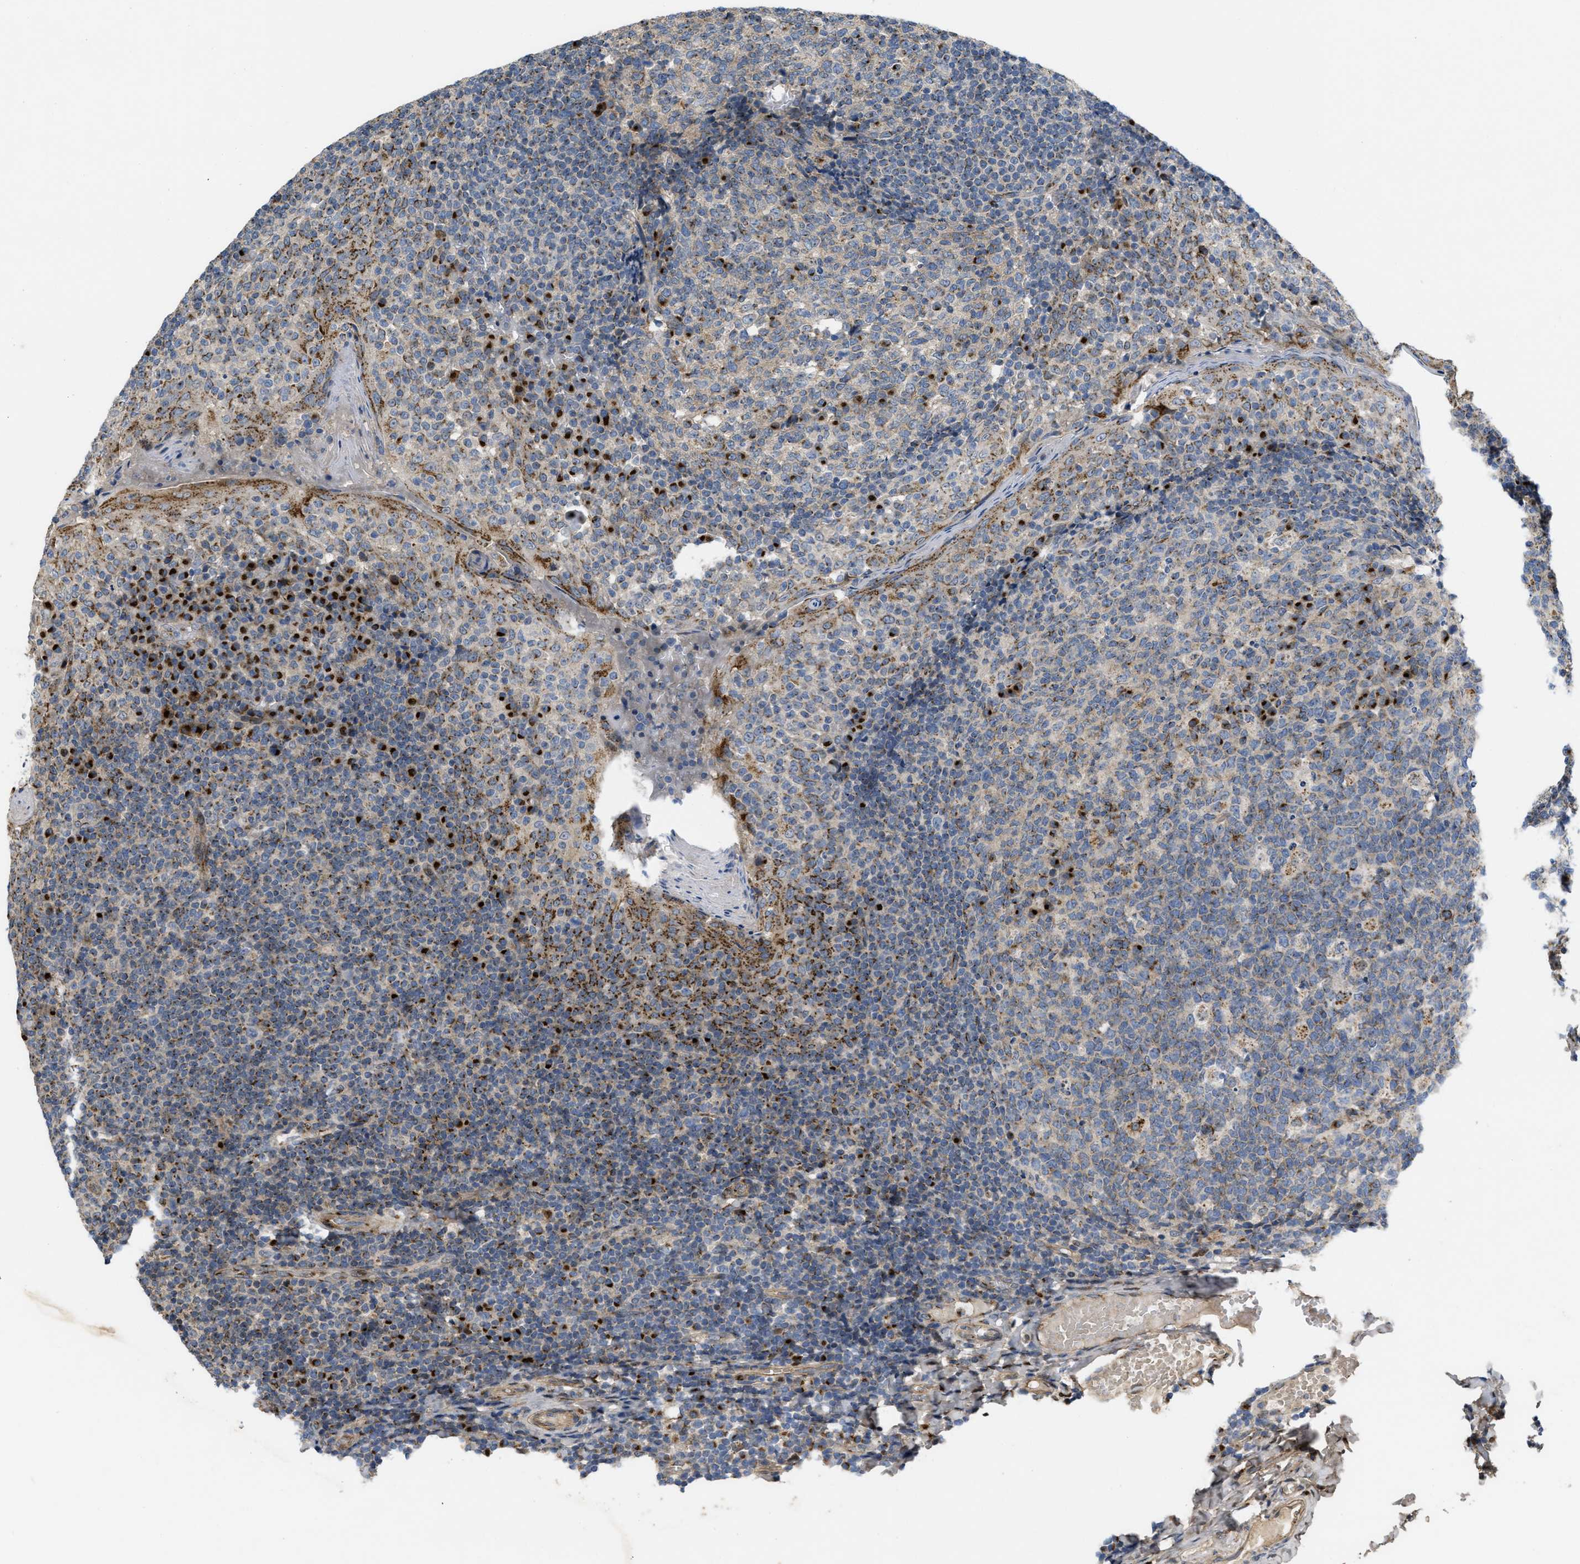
{"staining": {"intensity": "moderate", "quantity": "25%-75%", "location": "cytoplasmic/membranous"}, "tissue": "tonsil", "cell_type": "Germinal center cells", "image_type": "normal", "snomed": [{"axis": "morphology", "description": "Normal tissue, NOS"}, {"axis": "topography", "description": "Tonsil"}], "caption": "The photomicrograph exhibits staining of normal tonsil, revealing moderate cytoplasmic/membranous protein expression (brown color) within germinal center cells. The staining was performed using DAB (3,3'-diaminobenzidine), with brown indicating positive protein expression. Nuclei are stained blue with hematoxylin.", "gene": "ZNF70", "patient": {"sex": "female", "age": 19}}